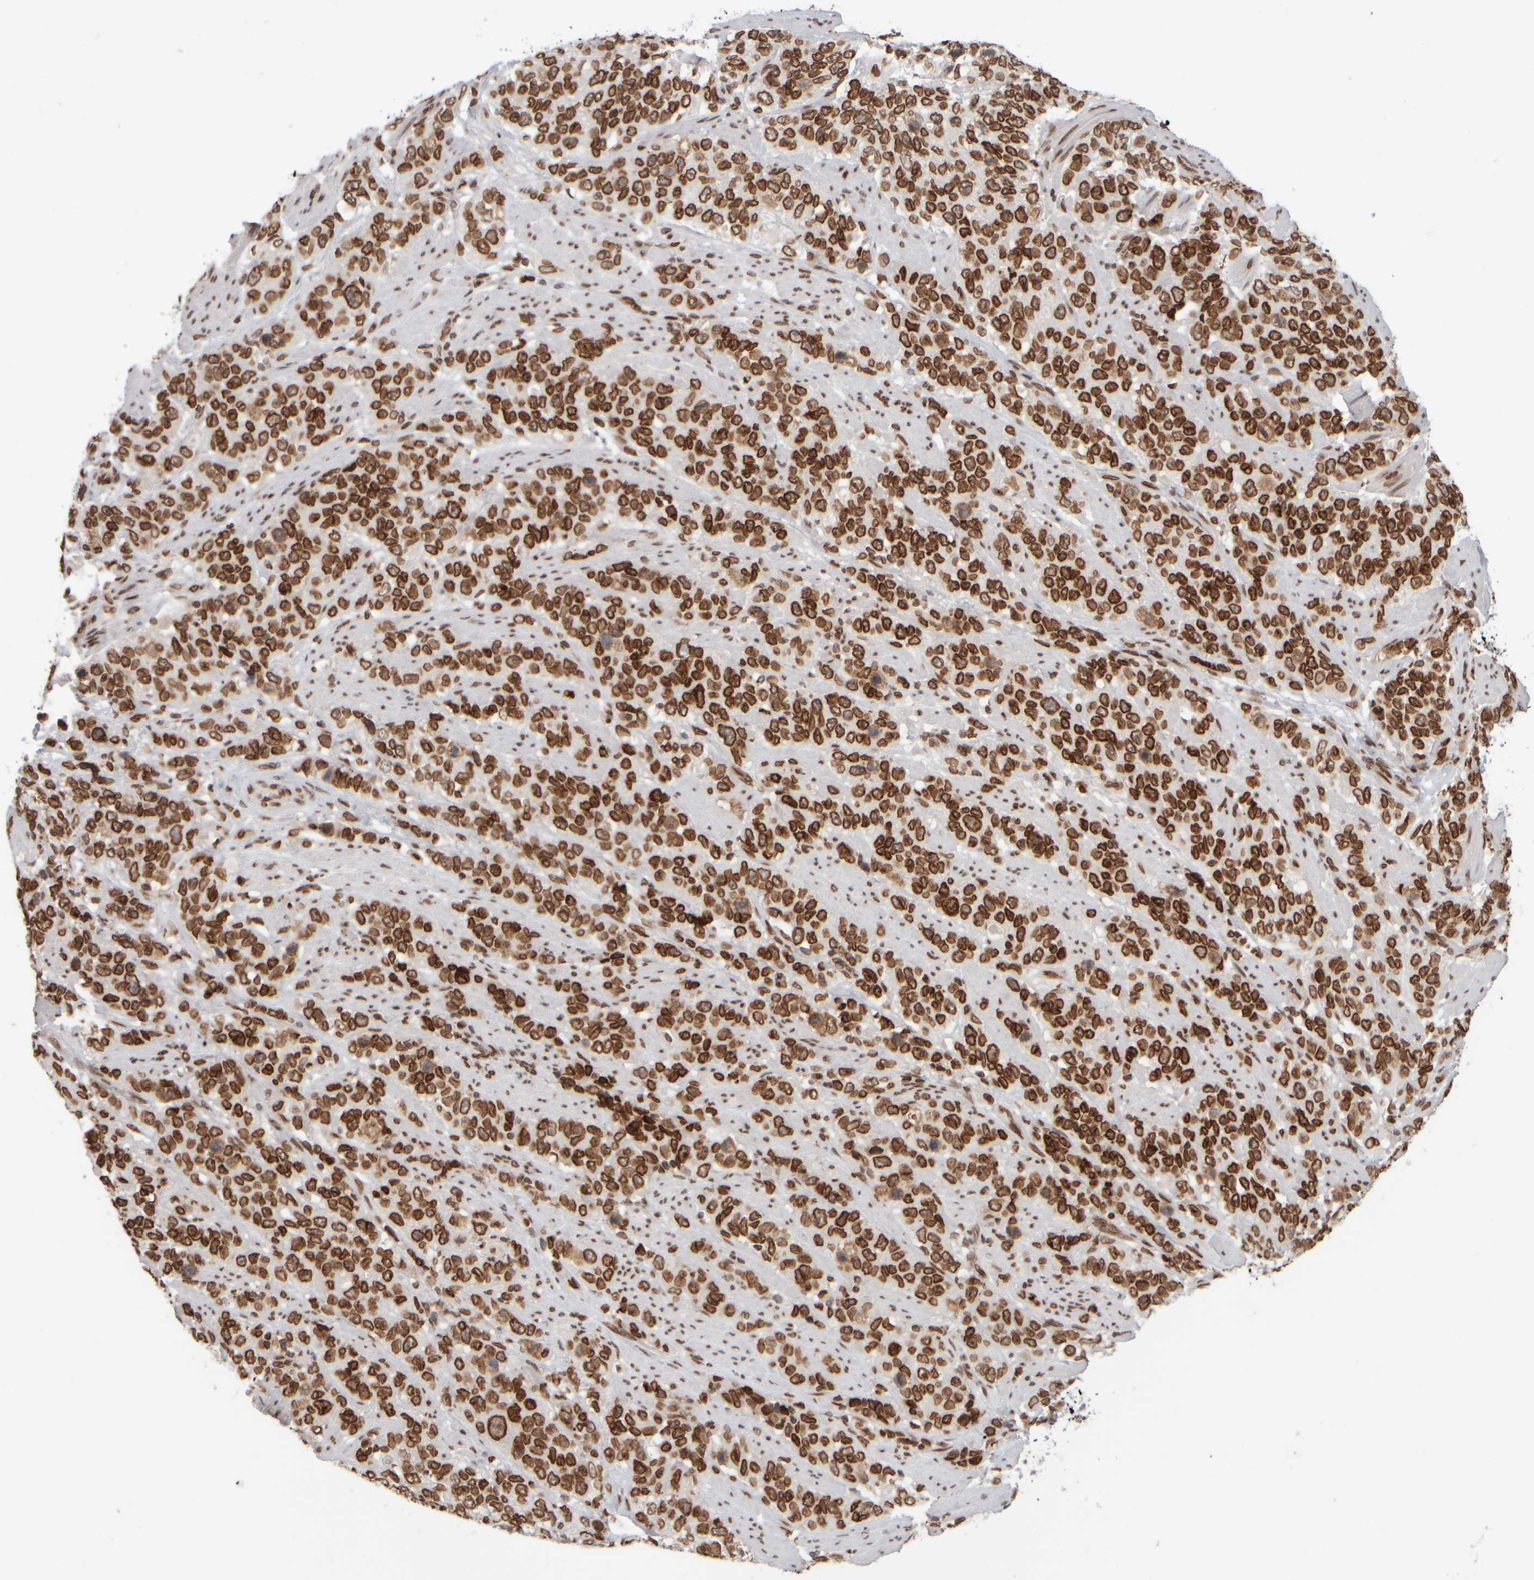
{"staining": {"intensity": "strong", "quantity": ">75%", "location": "cytoplasmic/membranous,nuclear"}, "tissue": "stomach cancer", "cell_type": "Tumor cells", "image_type": "cancer", "snomed": [{"axis": "morphology", "description": "Adenocarcinoma, NOS"}, {"axis": "topography", "description": "Stomach"}], "caption": "An IHC histopathology image of tumor tissue is shown. Protein staining in brown shows strong cytoplasmic/membranous and nuclear positivity in stomach adenocarcinoma within tumor cells. The staining was performed using DAB (3,3'-diaminobenzidine) to visualize the protein expression in brown, while the nuclei were stained in blue with hematoxylin (Magnification: 20x).", "gene": "ZC3HC1", "patient": {"sex": "male", "age": 48}}